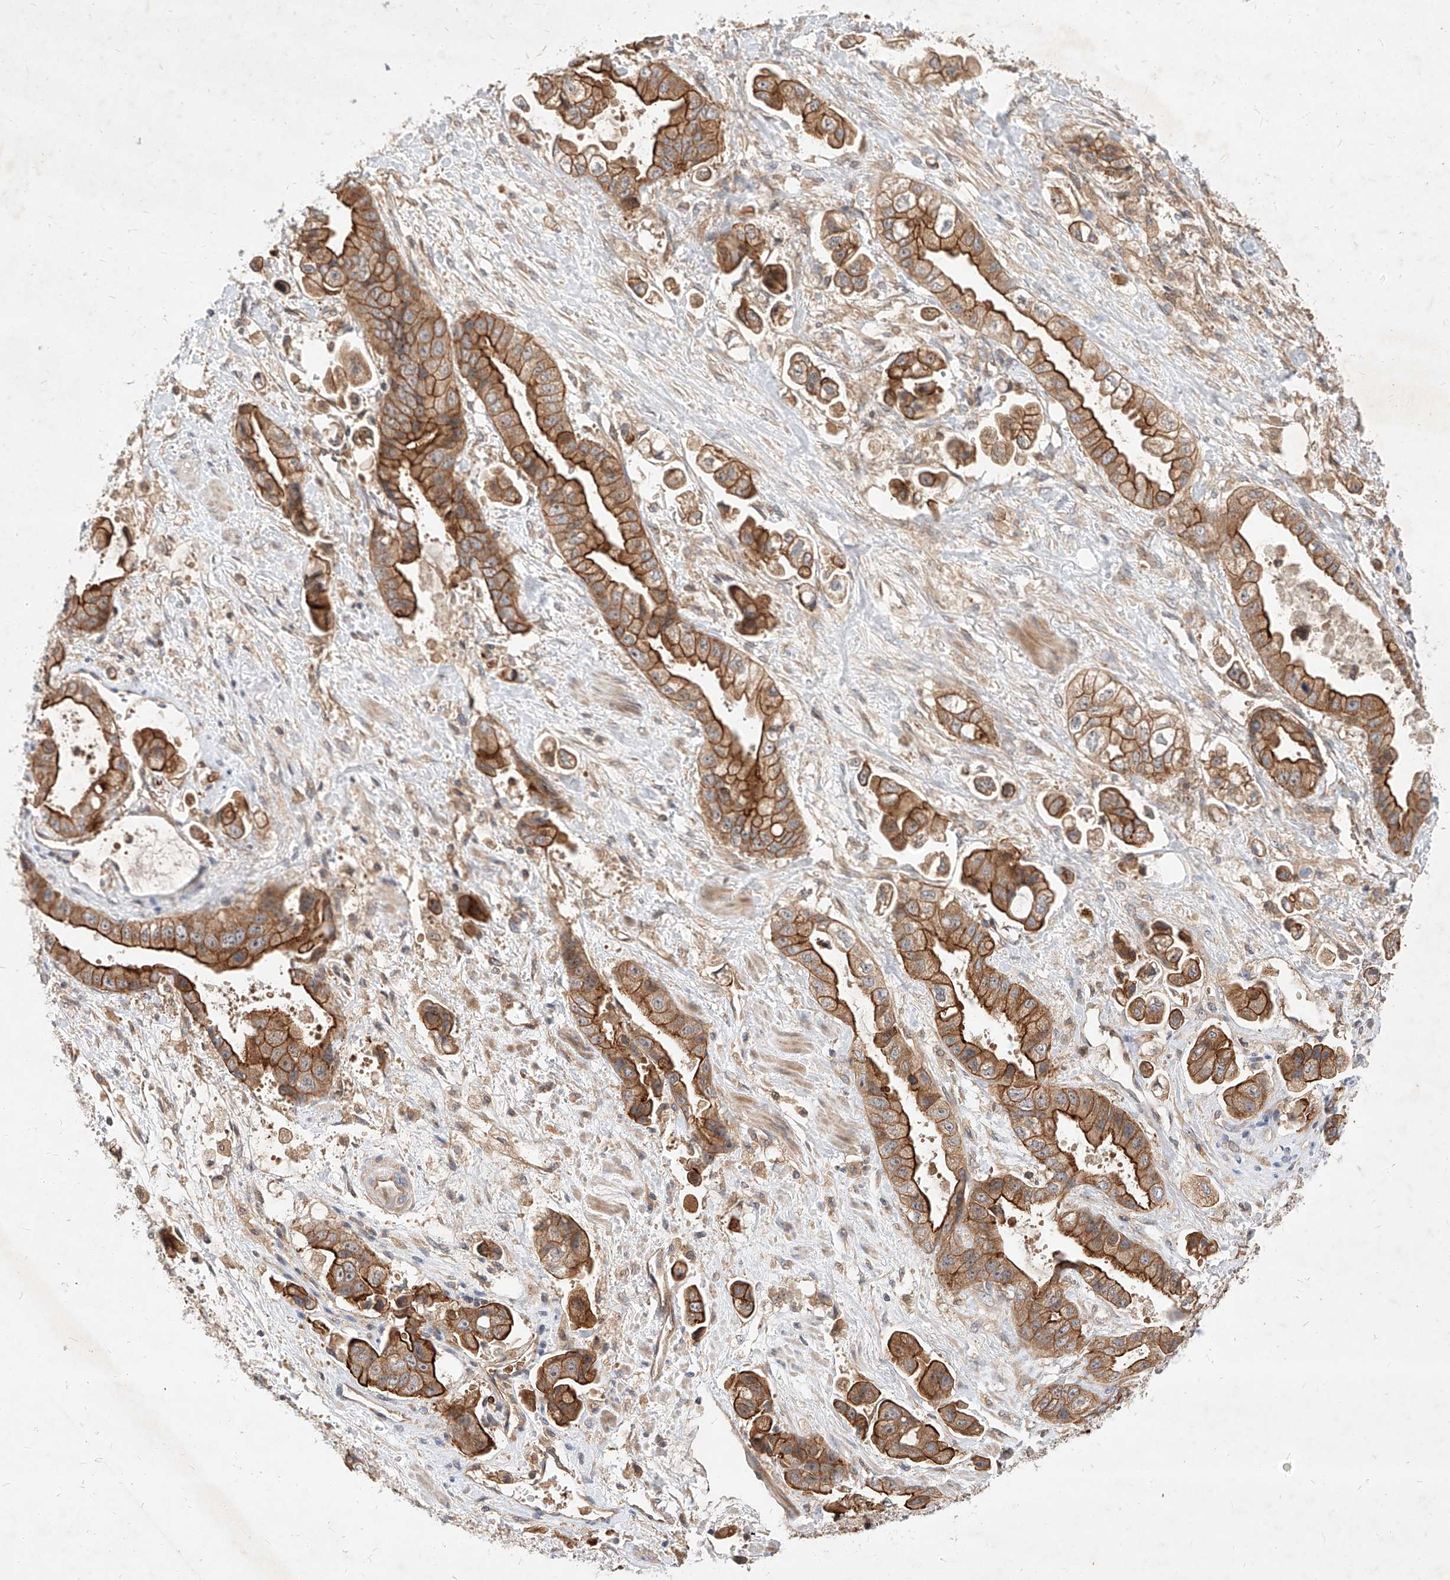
{"staining": {"intensity": "moderate", "quantity": ">75%", "location": "cytoplasmic/membranous"}, "tissue": "stomach cancer", "cell_type": "Tumor cells", "image_type": "cancer", "snomed": [{"axis": "morphology", "description": "Adenocarcinoma, NOS"}, {"axis": "topography", "description": "Stomach"}], "caption": "A photomicrograph of stomach adenocarcinoma stained for a protein exhibits moderate cytoplasmic/membranous brown staining in tumor cells.", "gene": "NFAM1", "patient": {"sex": "male", "age": 62}}